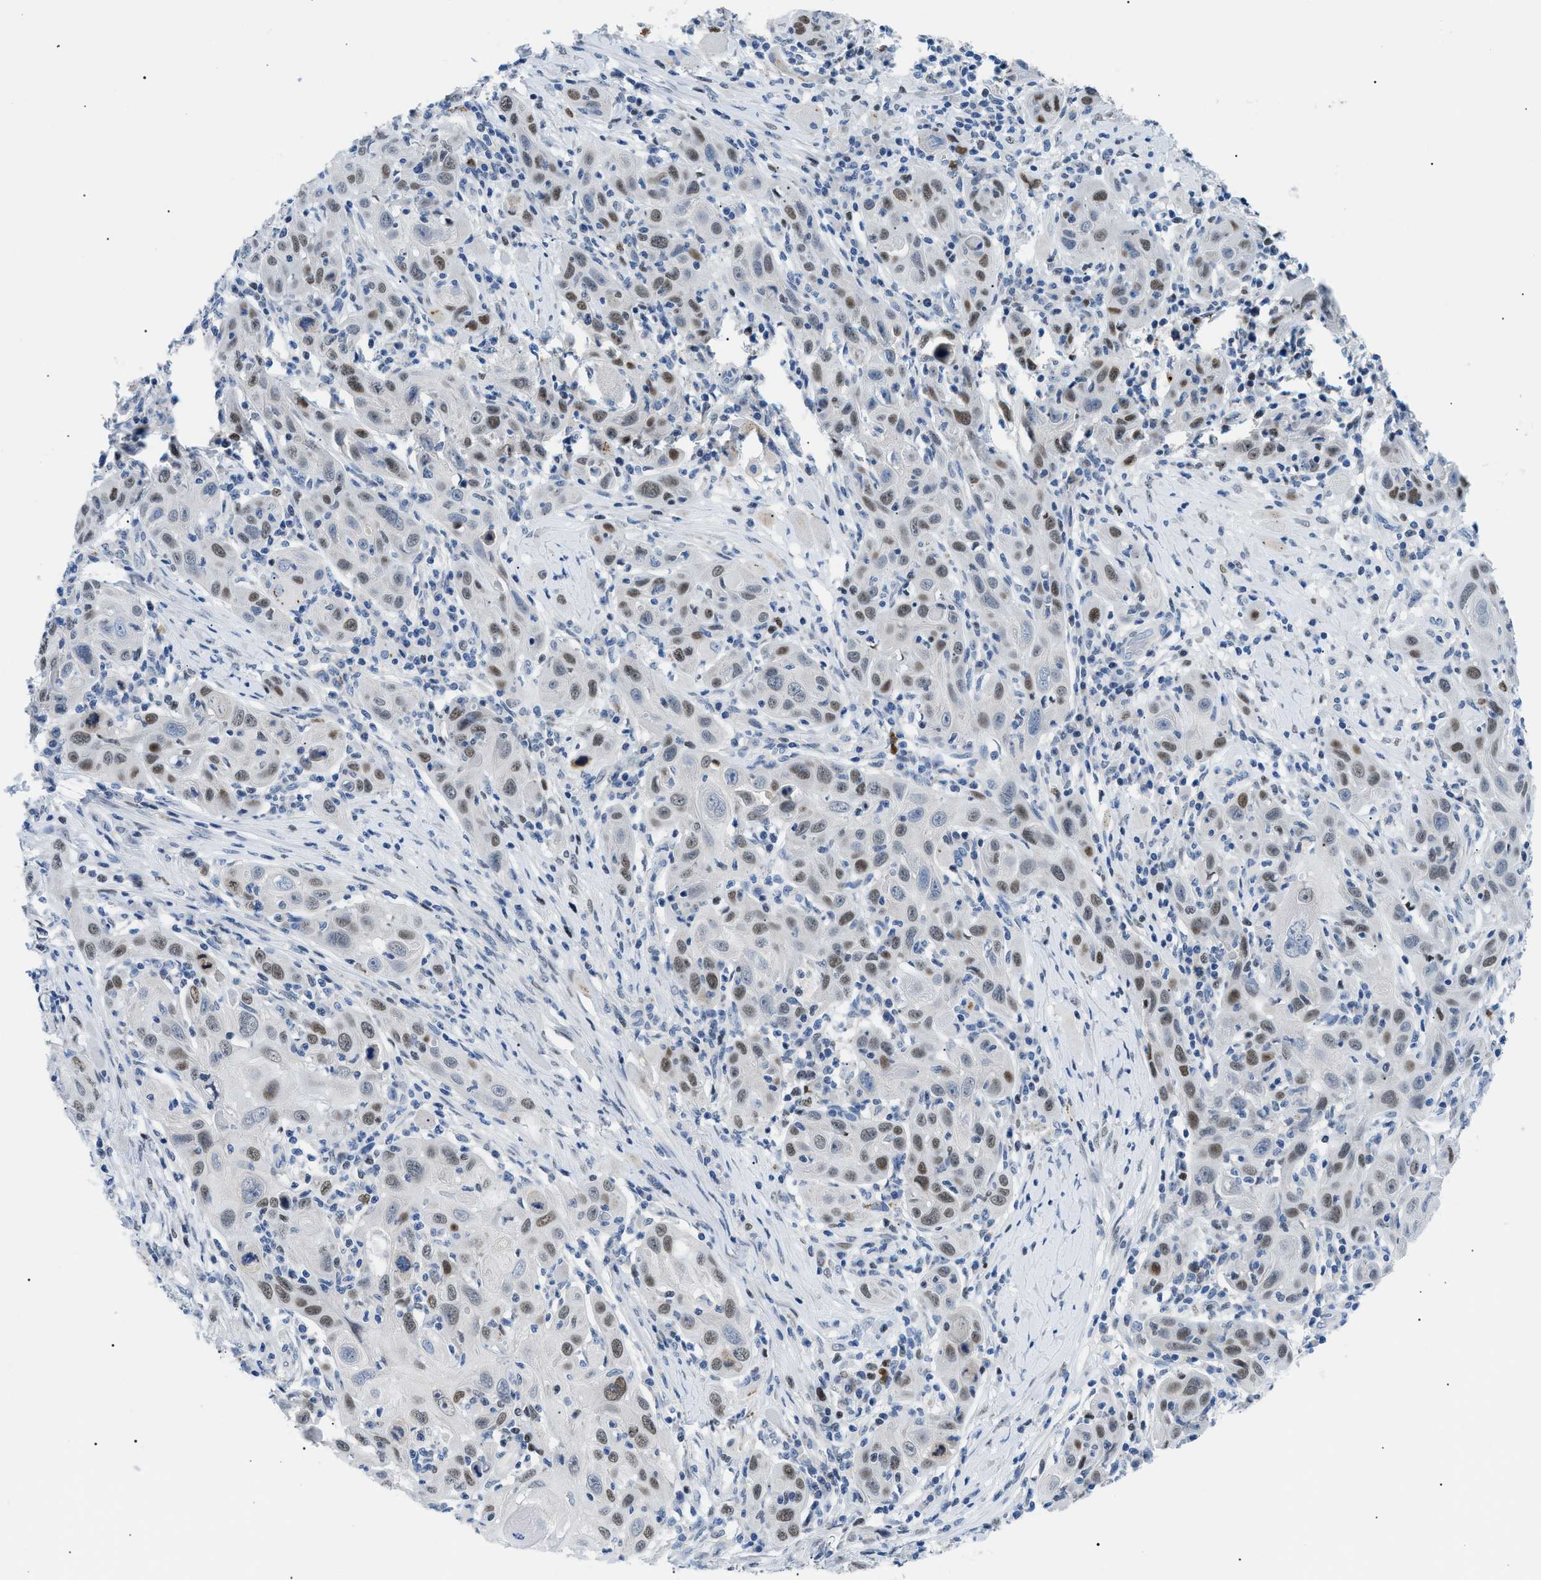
{"staining": {"intensity": "moderate", "quantity": ">75%", "location": "nuclear"}, "tissue": "skin cancer", "cell_type": "Tumor cells", "image_type": "cancer", "snomed": [{"axis": "morphology", "description": "Squamous cell carcinoma, NOS"}, {"axis": "topography", "description": "Skin"}], "caption": "IHC staining of skin cancer, which displays medium levels of moderate nuclear positivity in approximately >75% of tumor cells indicating moderate nuclear protein staining. The staining was performed using DAB (3,3'-diaminobenzidine) (brown) for protein detection and nuclei were counterstained in hematoxylin (blue).", "gene": "SMARCC1", "patient": {"sex": "female", "age": 88}}